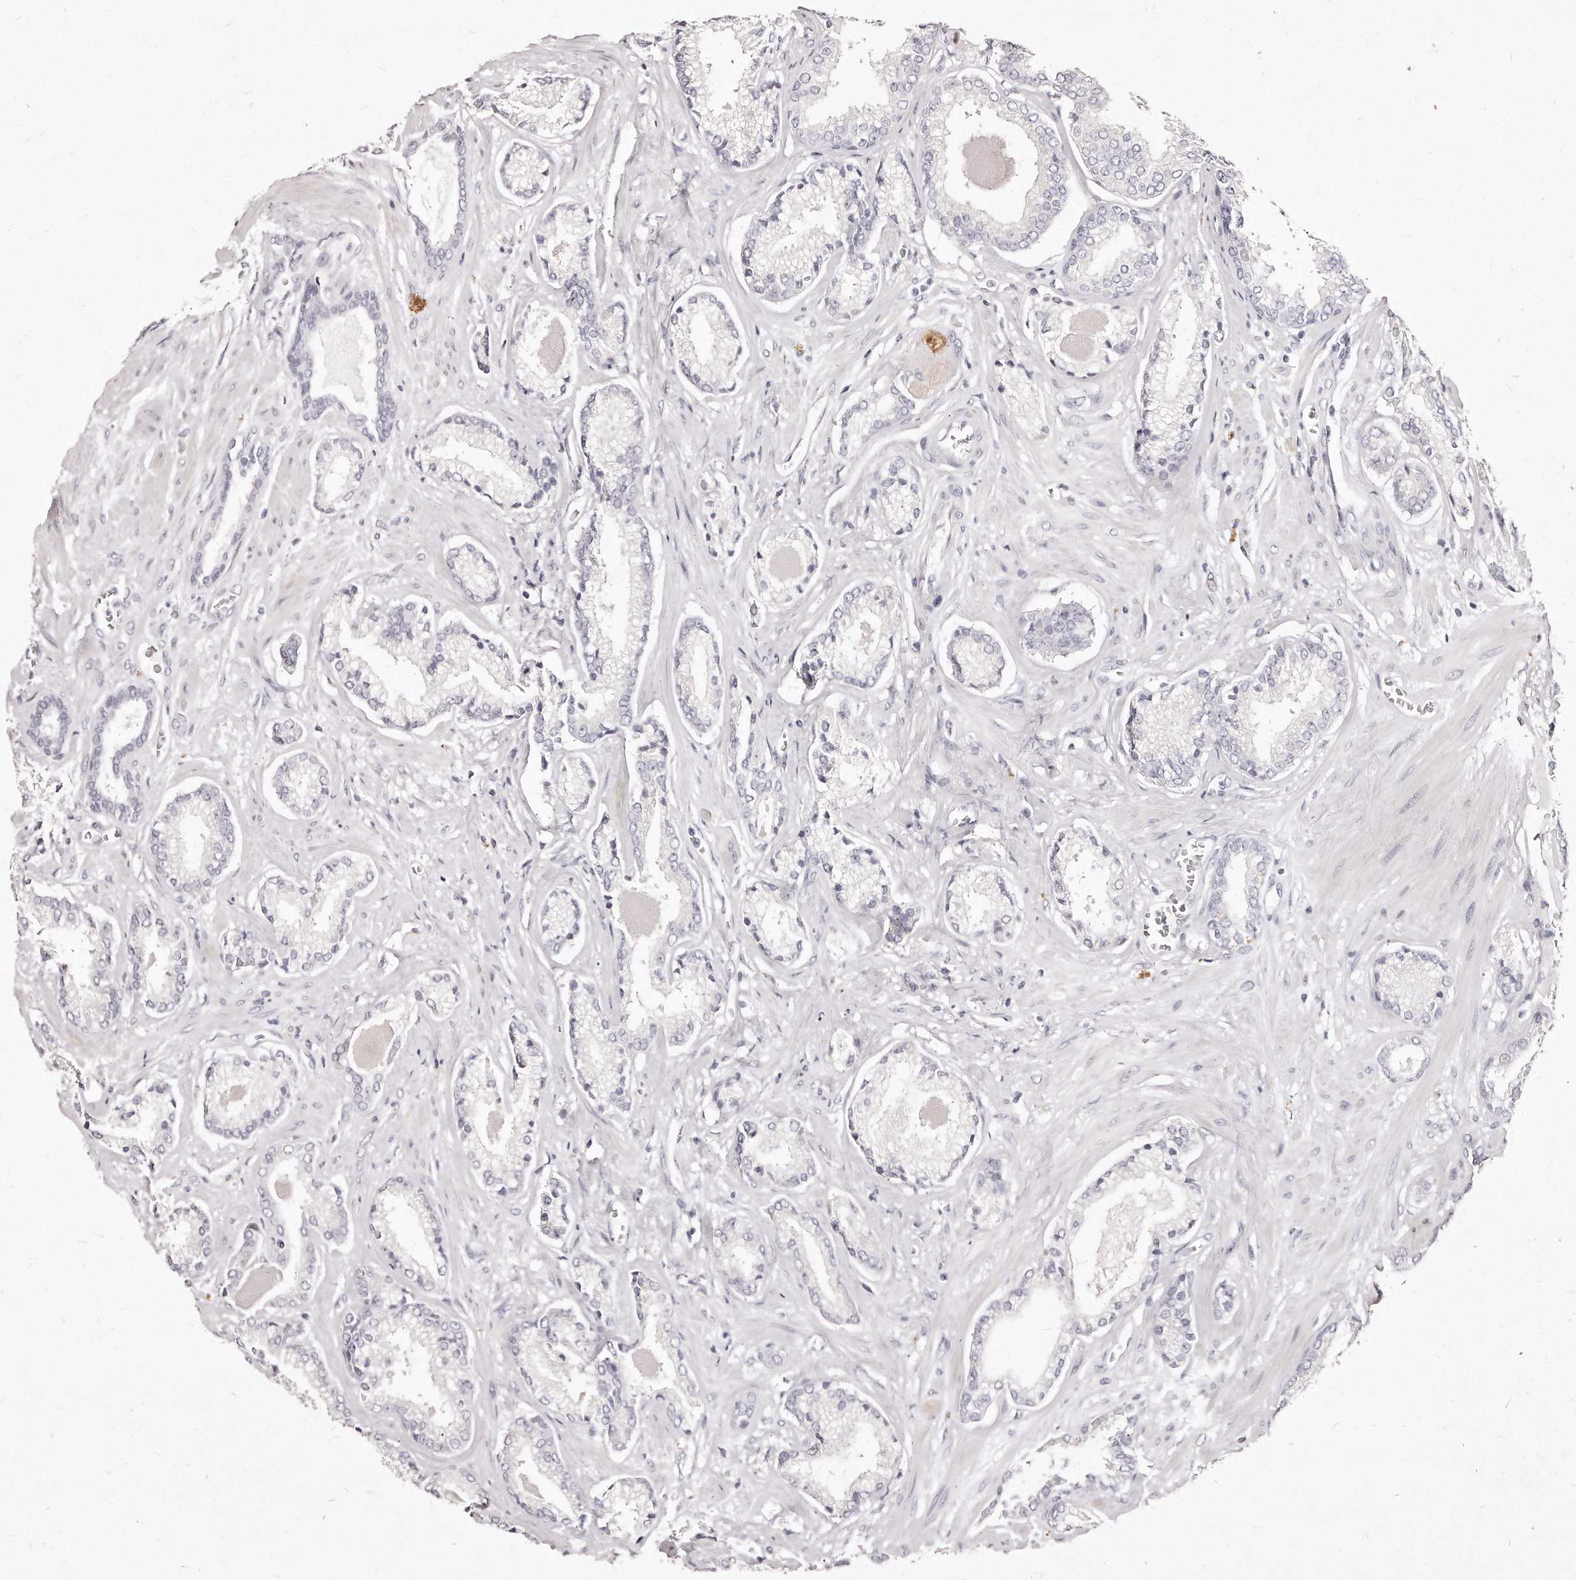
{"staining": {"intensity": "negative", "quantity": "none", "location": "none"}, "tissue": "prostate cancer", "cell_type": "Tumor cells", "image_type": "cancer", "snomed": [{"axis": "morphology", "description": "Adenocarcinoma, Low grade"}, {"axis": "topography", "description": "Prostate"}], "caption": "IHC micrograph of neoplastic tissue: human prostate adenocarcinoma (low-grade) stained with DAB (3,3'-diaminobenzidine) reveals no significant protein positivity in tumor cells.", "gene": "GDA", "patient": {"sex": "male", "age": 70}}